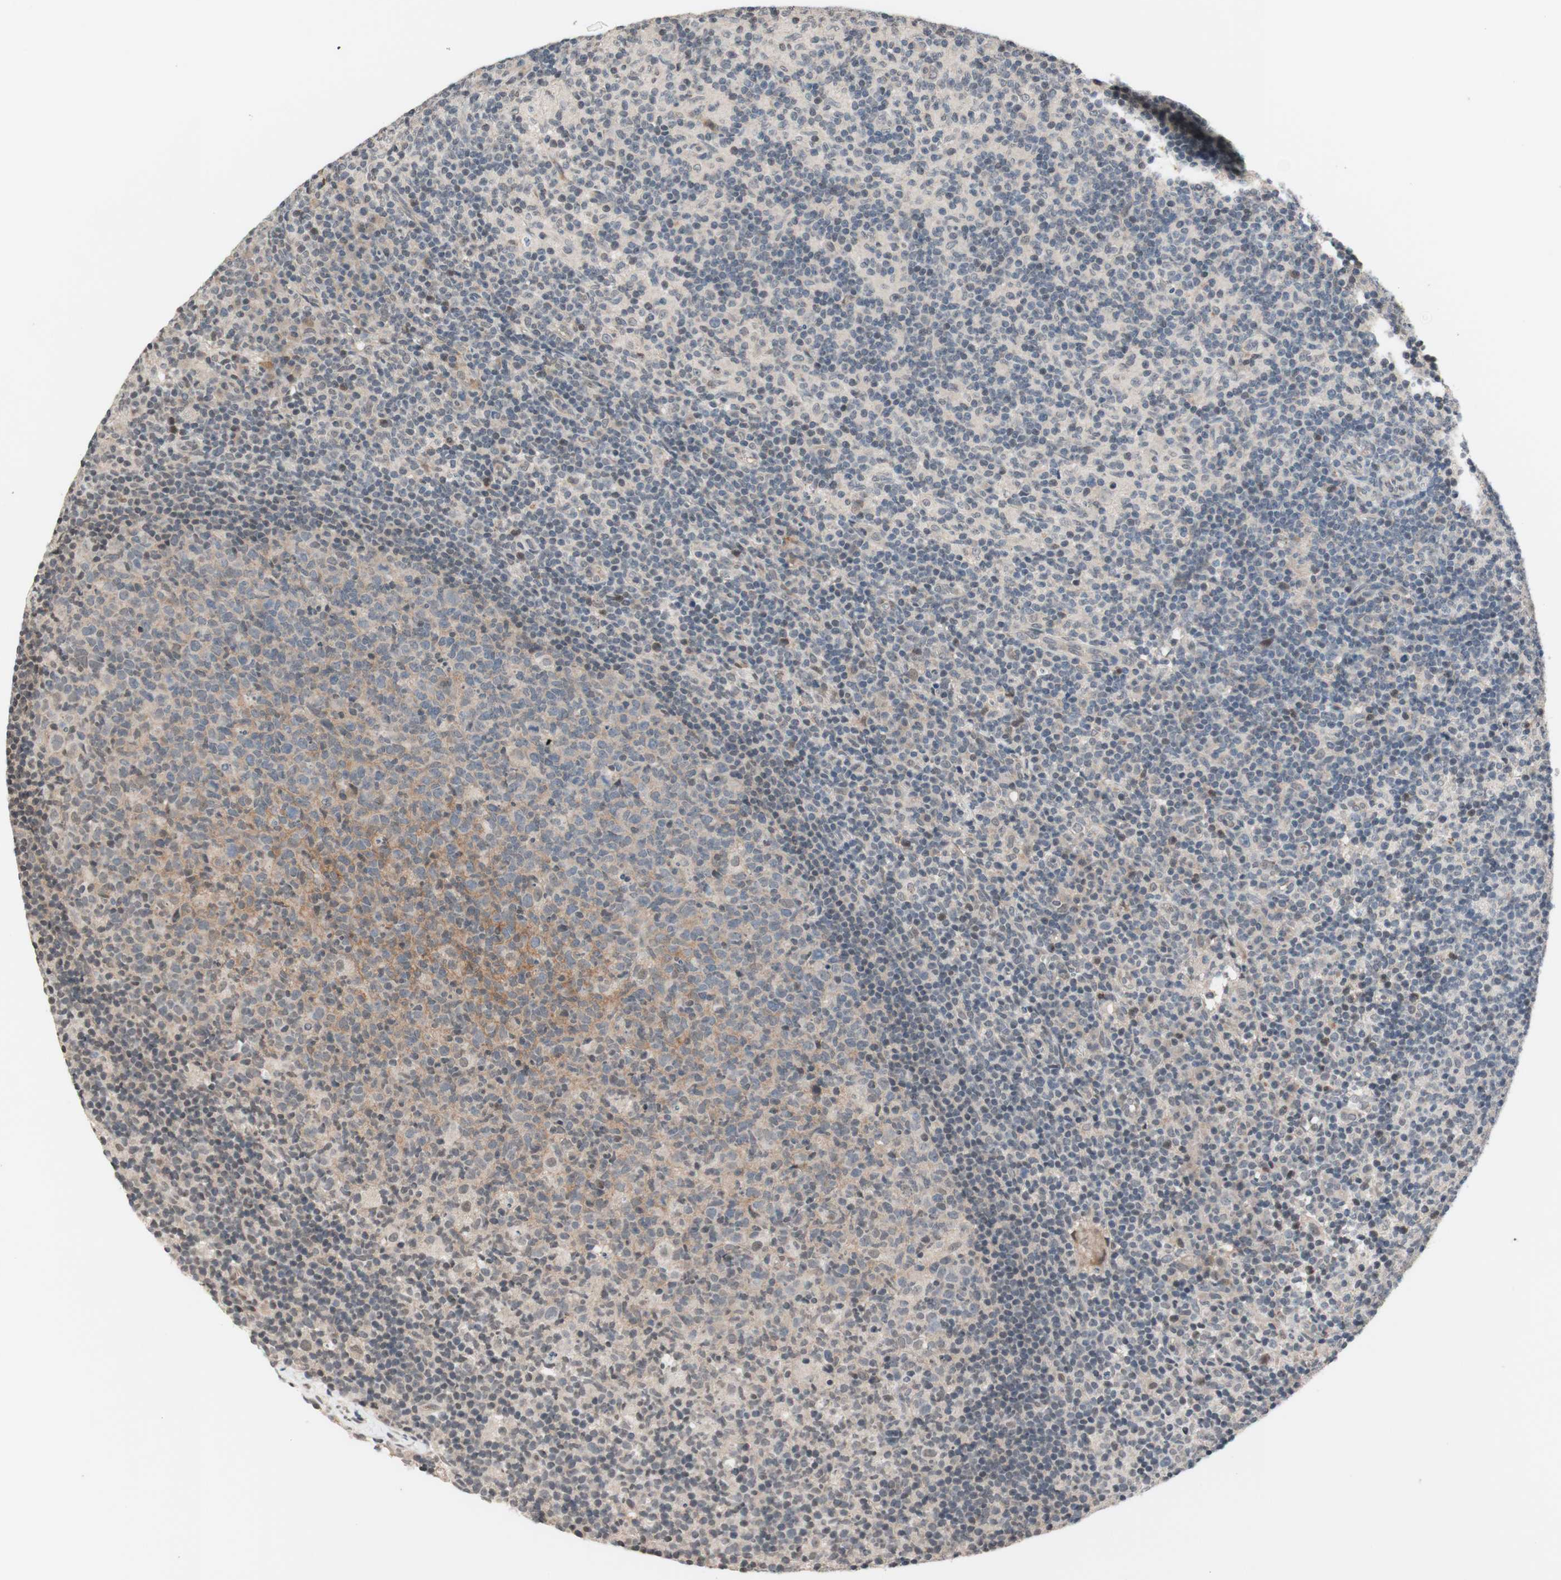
{"staining": {"intensity": "negative", "quantity": "none", "location": "none"}, "tissue": "lymph node", "cell_type": "Germinal center cells", "image_type": "normal", "snomed": [{"axis": "morphology", "description": "Normal tissue, NOS"}, {"axis": "morphology", "description": "Inflammation, NOS"}, {"axis": "topography", "description": "Lymph node"}], "caption": "DAB (3,3'-diaminobenzidine) immunohistochemical staining of unremarkable lymph node reveals no significant positivity in germinal center cells. Nuclei are stained in blue.", "gene": "CD55", "patient": {"sex": "male", "age": 55}}